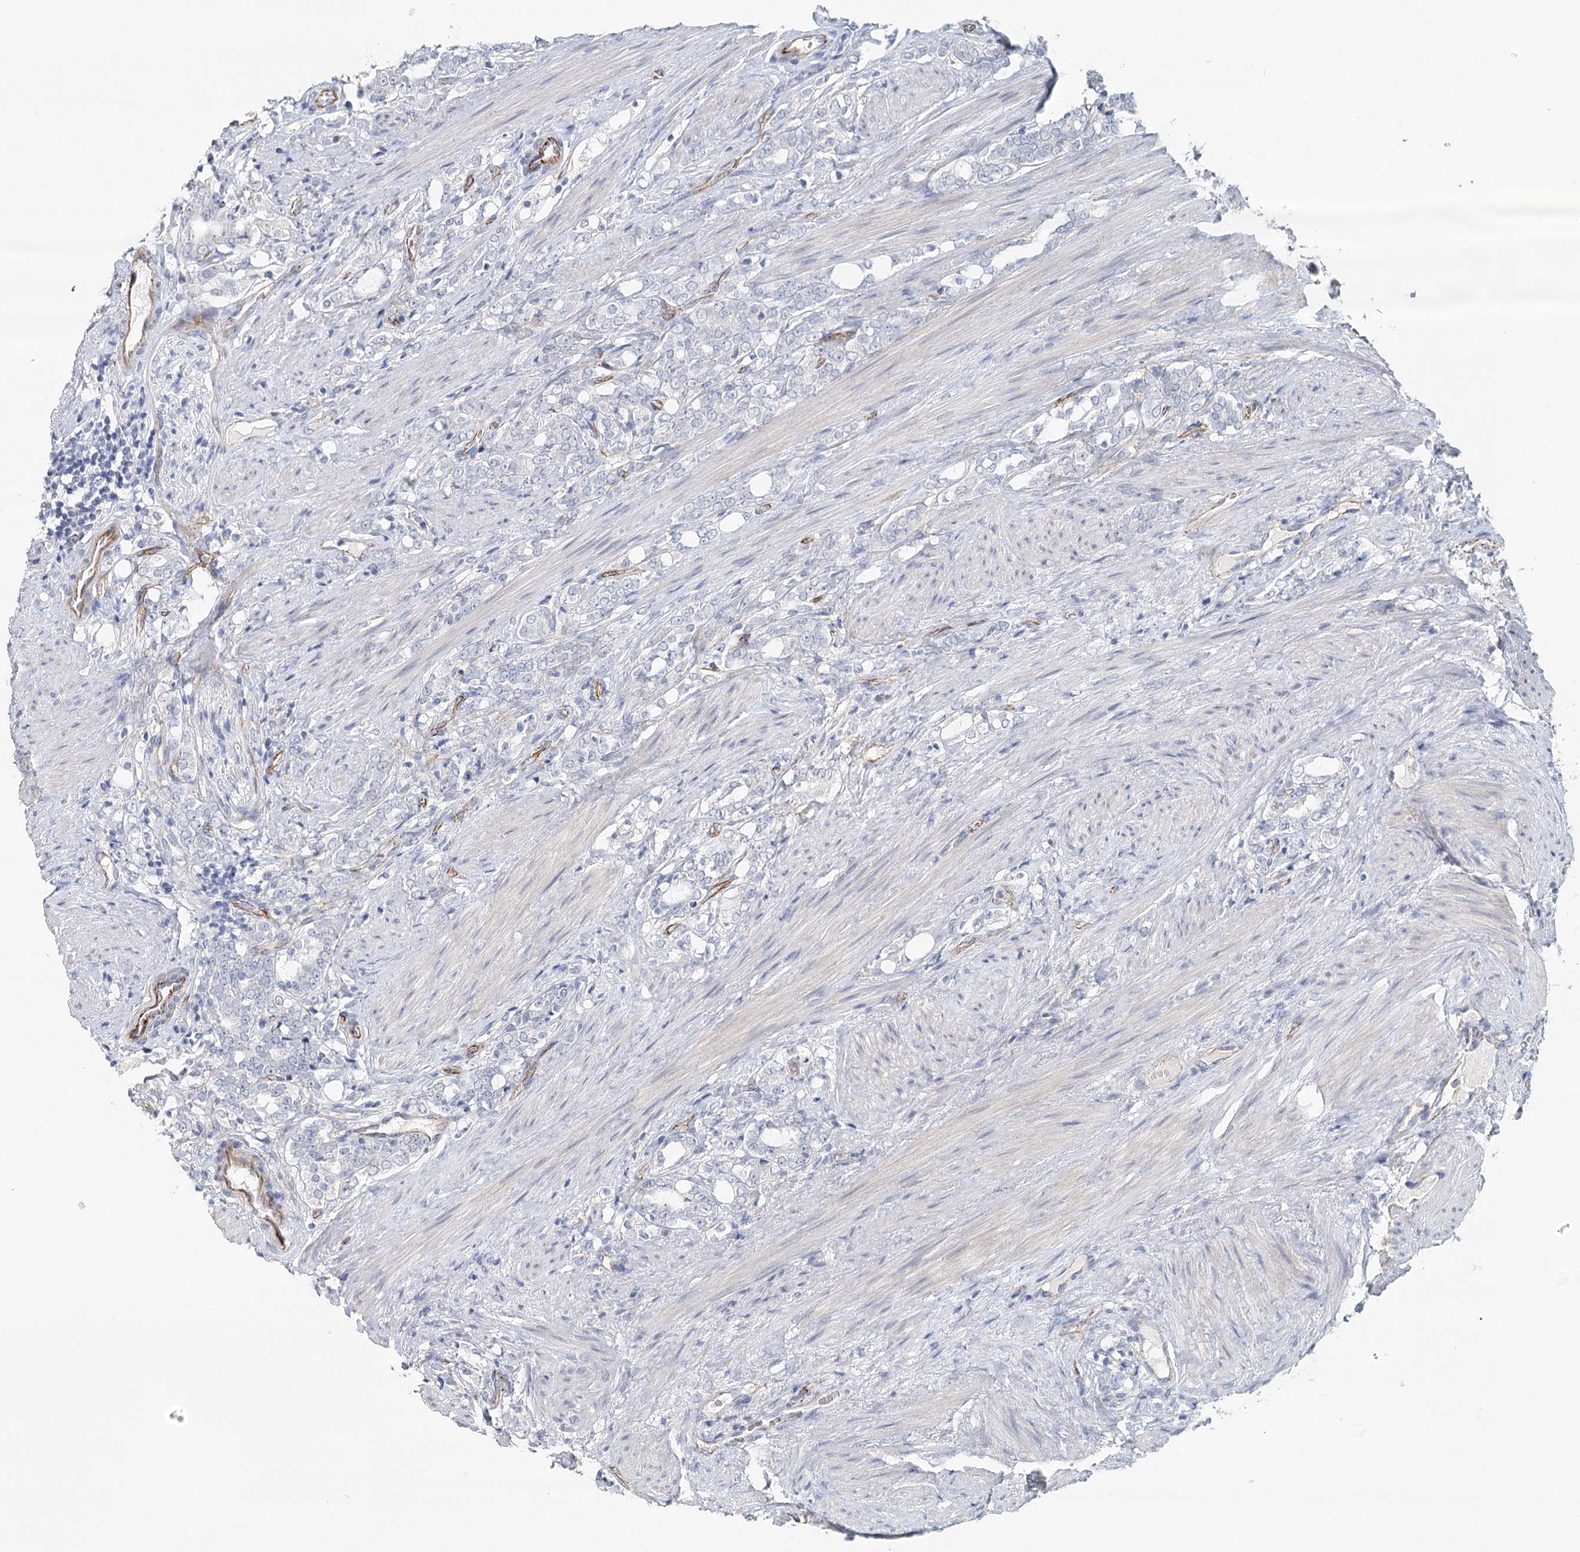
{"staining": {"intensity": "negative", "quantity": "none", "location": "none"}, "tissue": "prostate cancer", "cell_type": "Tumor cells", "image_type": "cancer", "snomed": [{"axis": "morphology", "description": "Adenocarcinoma, High grade"}, {"axis": "topography", "description": "Prostate"}], "caption": "High magnification brightfield microscopy of prostate cancer stained with DAB (brown) and counterstained with hematoxylin (blue): tumor cells show no significant expression. (Stains: DAB (3,3'-diaminobenzidine) IHC with hematoxylin counter stain, Microscopy: brightfield microscopy at high magnification).", "gene": "SYNPO", "patient": {"sex": "male", "age": 64}}